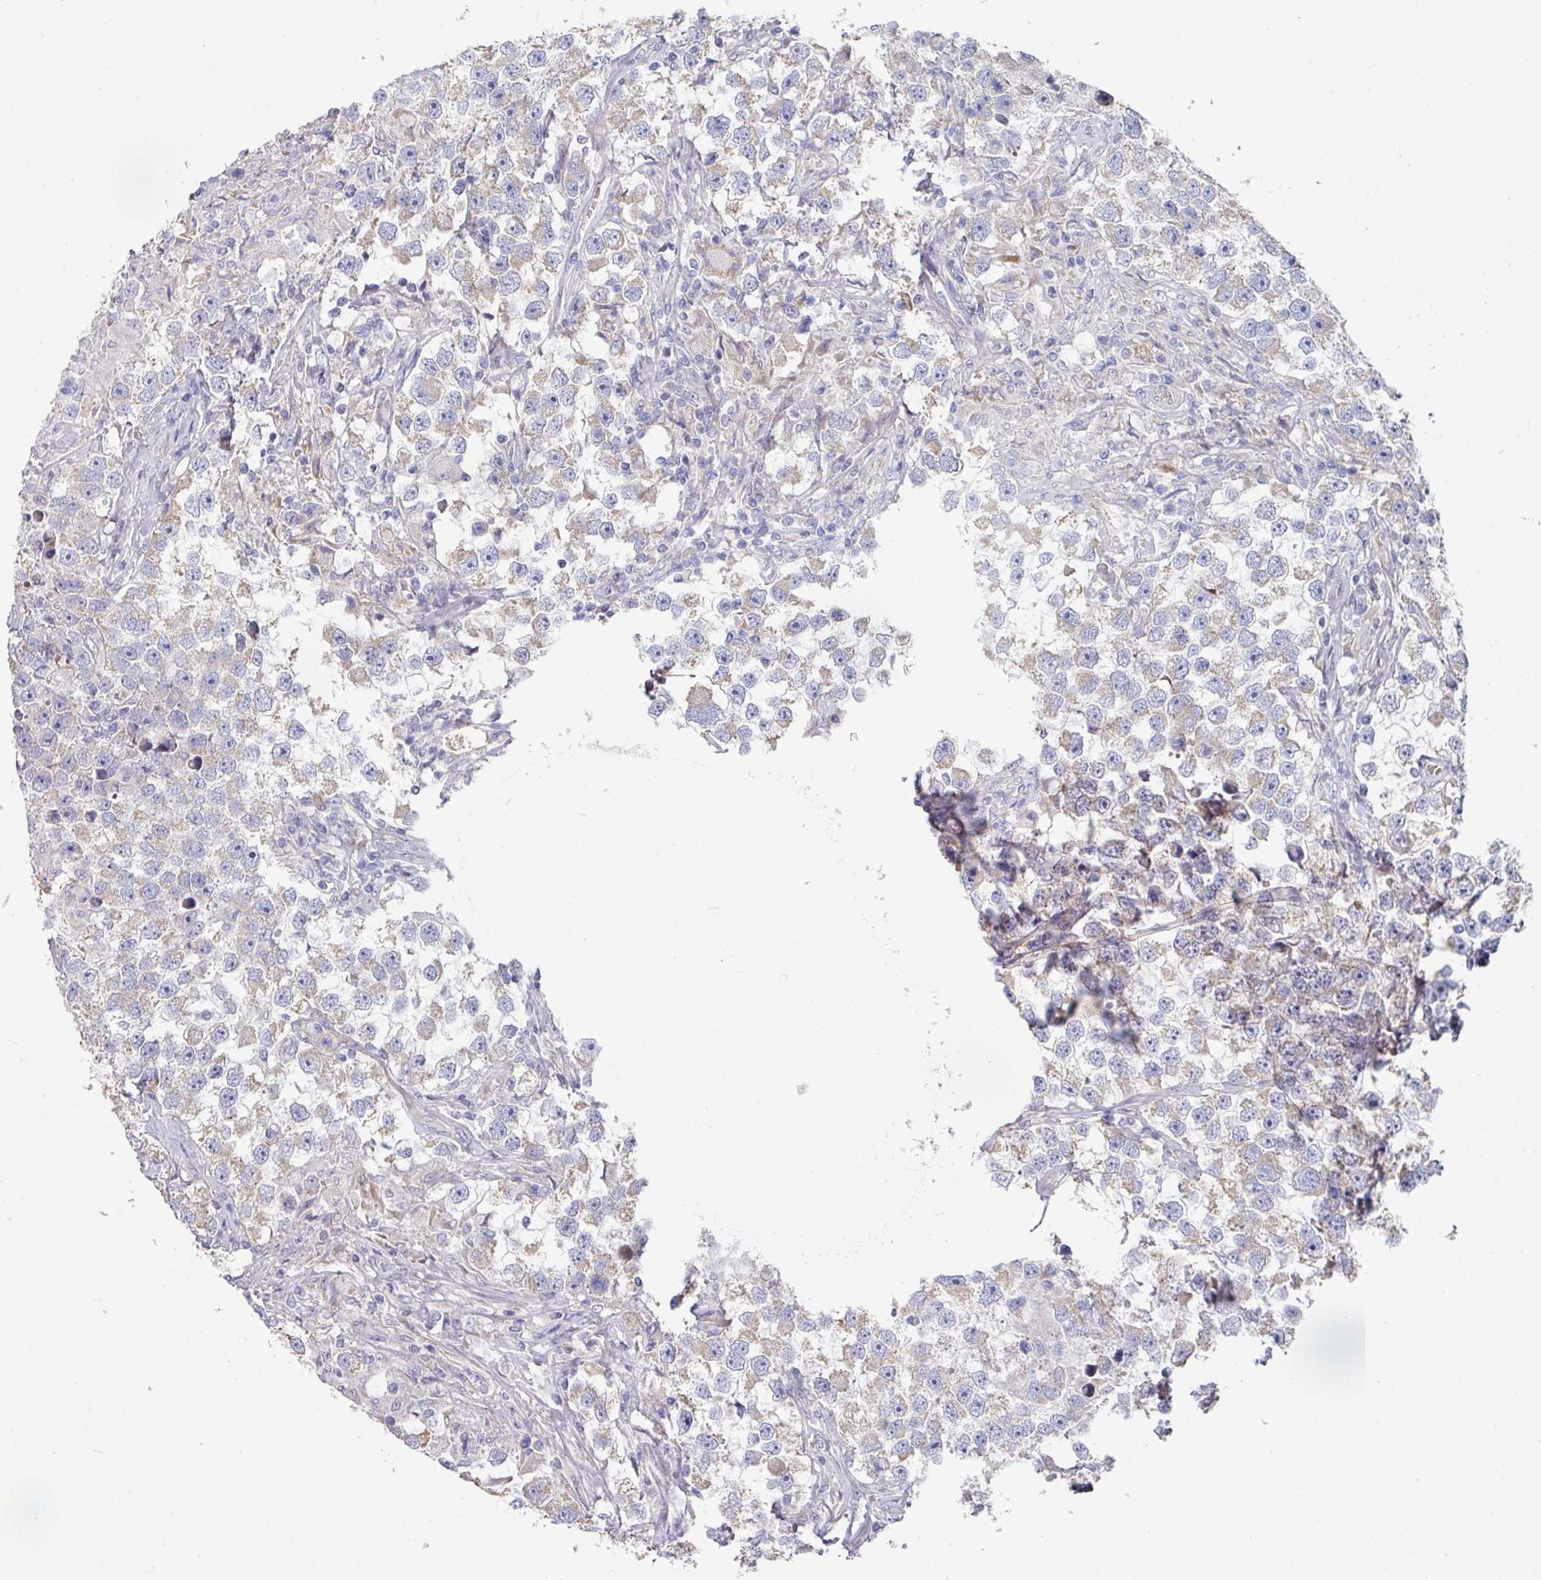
{"staining": {"intensity": "weak", "quantity": "<25%", "location": "cytoplasmic/membranous"}, "tissue": "testis cancer", "cell_type": "Tumor cells", "image_type": "cancer", "snomed": [{"axis": "morphology", "description": "Seminoma, NOS"}, {"axis": "topography", "description": "Testis"}], "caption": "IHC photomicrograph of neoplastic tissue: testis seminoma stained with DAB demonstrates no significant protein expression in tumor cells.", "gene": "PYROXD2", "patient": {"sex": "male", "age": 46}}